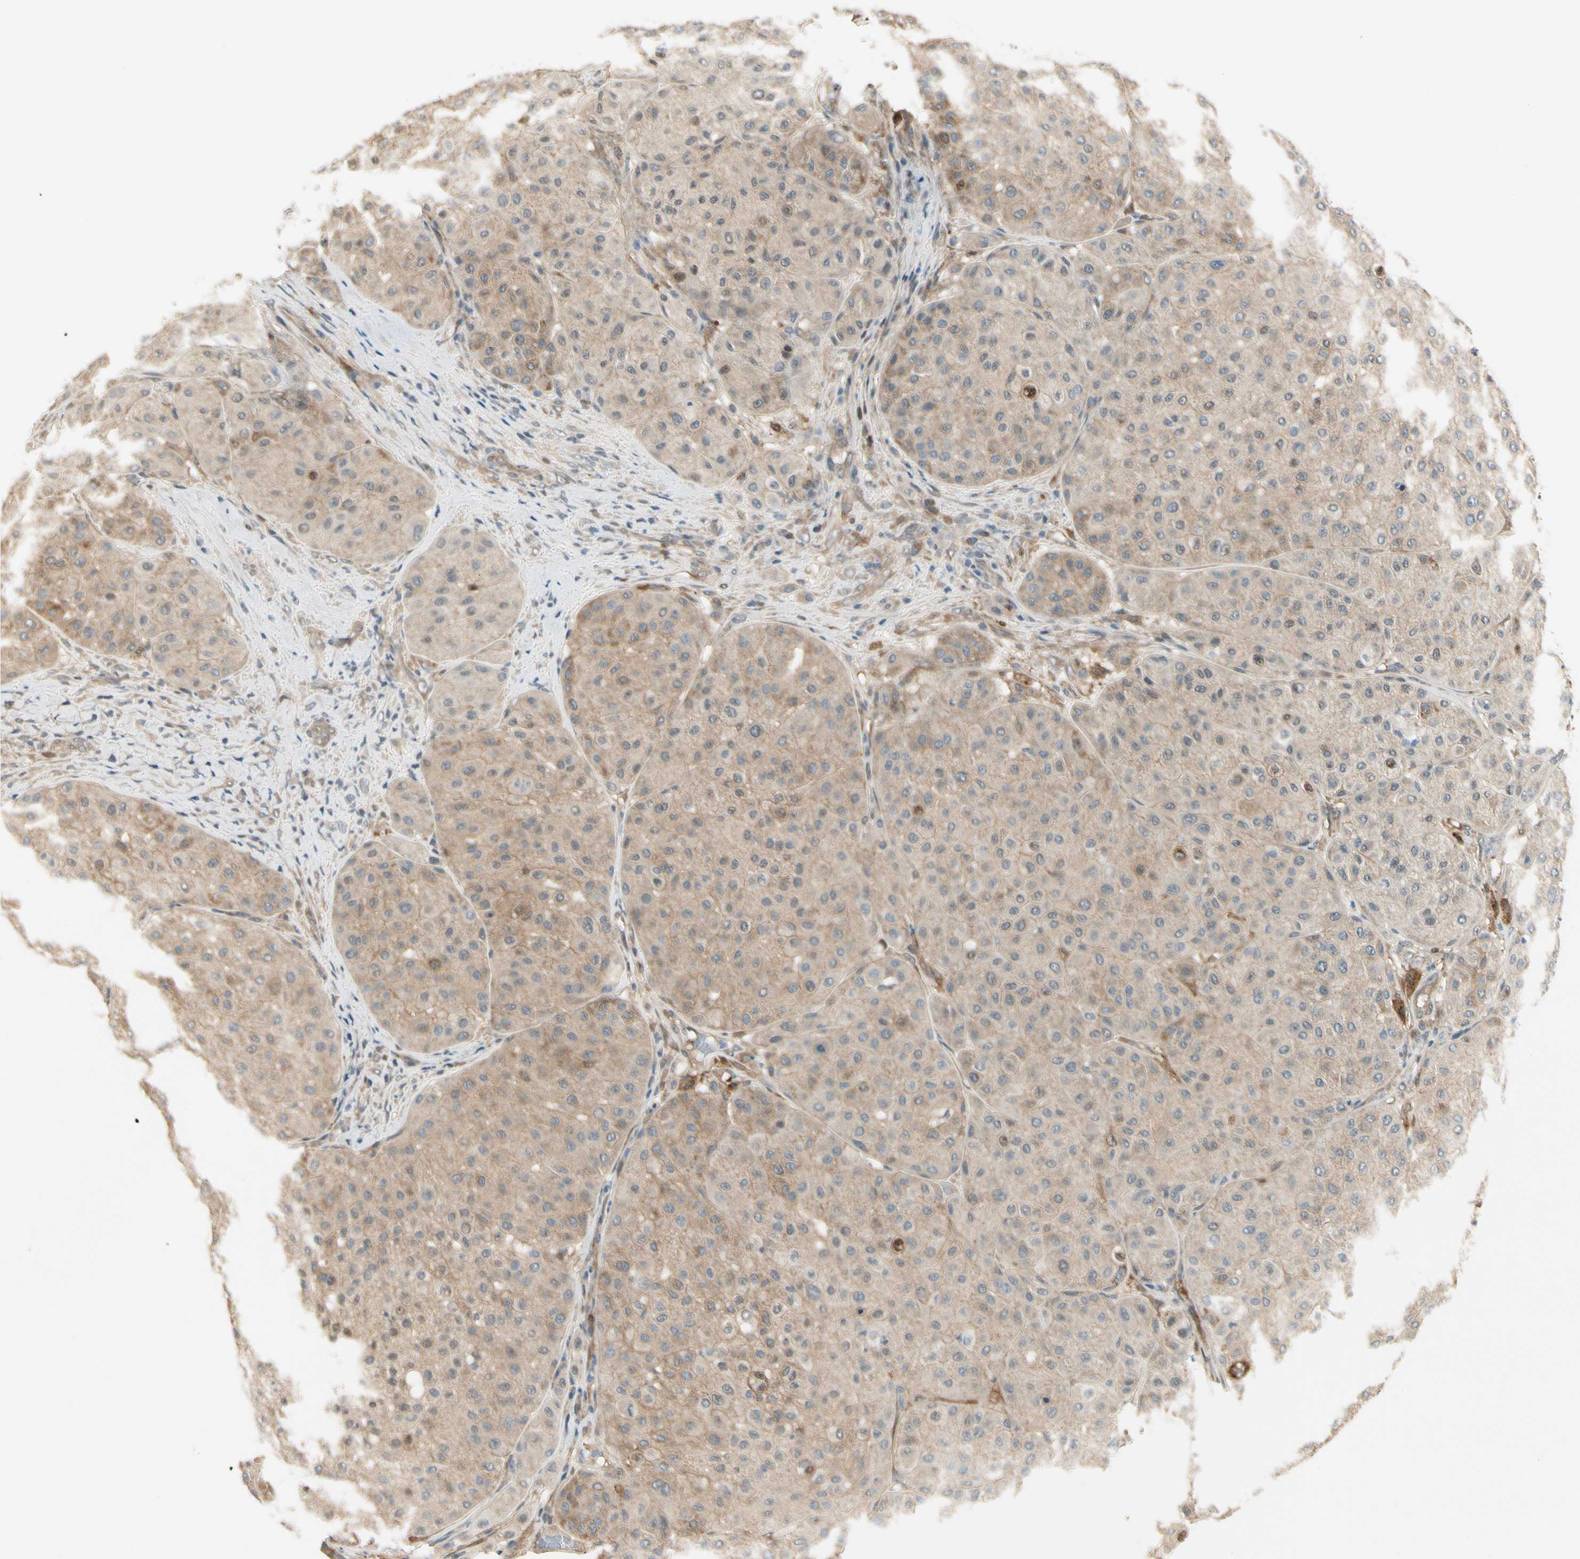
{"staining": {"intensity": "weak", "quantity": ">75%", "location": "cytoplasmic/membranous"}, "tissue": "melanoma", "cell_type": "Tumor cells", "image_type": "cancer", "snomed": [{"axis": "morphology", "description": "Normal tissue, NOS"}, {"axis": "morphology", "description": "Malignant melanoma, Metastatic site"}, {"axis": "topography", "description": "Skin"}], "caption": "A brown stain shows weak cytoplasmic/membranous positivity of a protein in human melanoma tumor cells.", "gene": "EPHB3", "patient": {"sex": "male", "age": 41}}